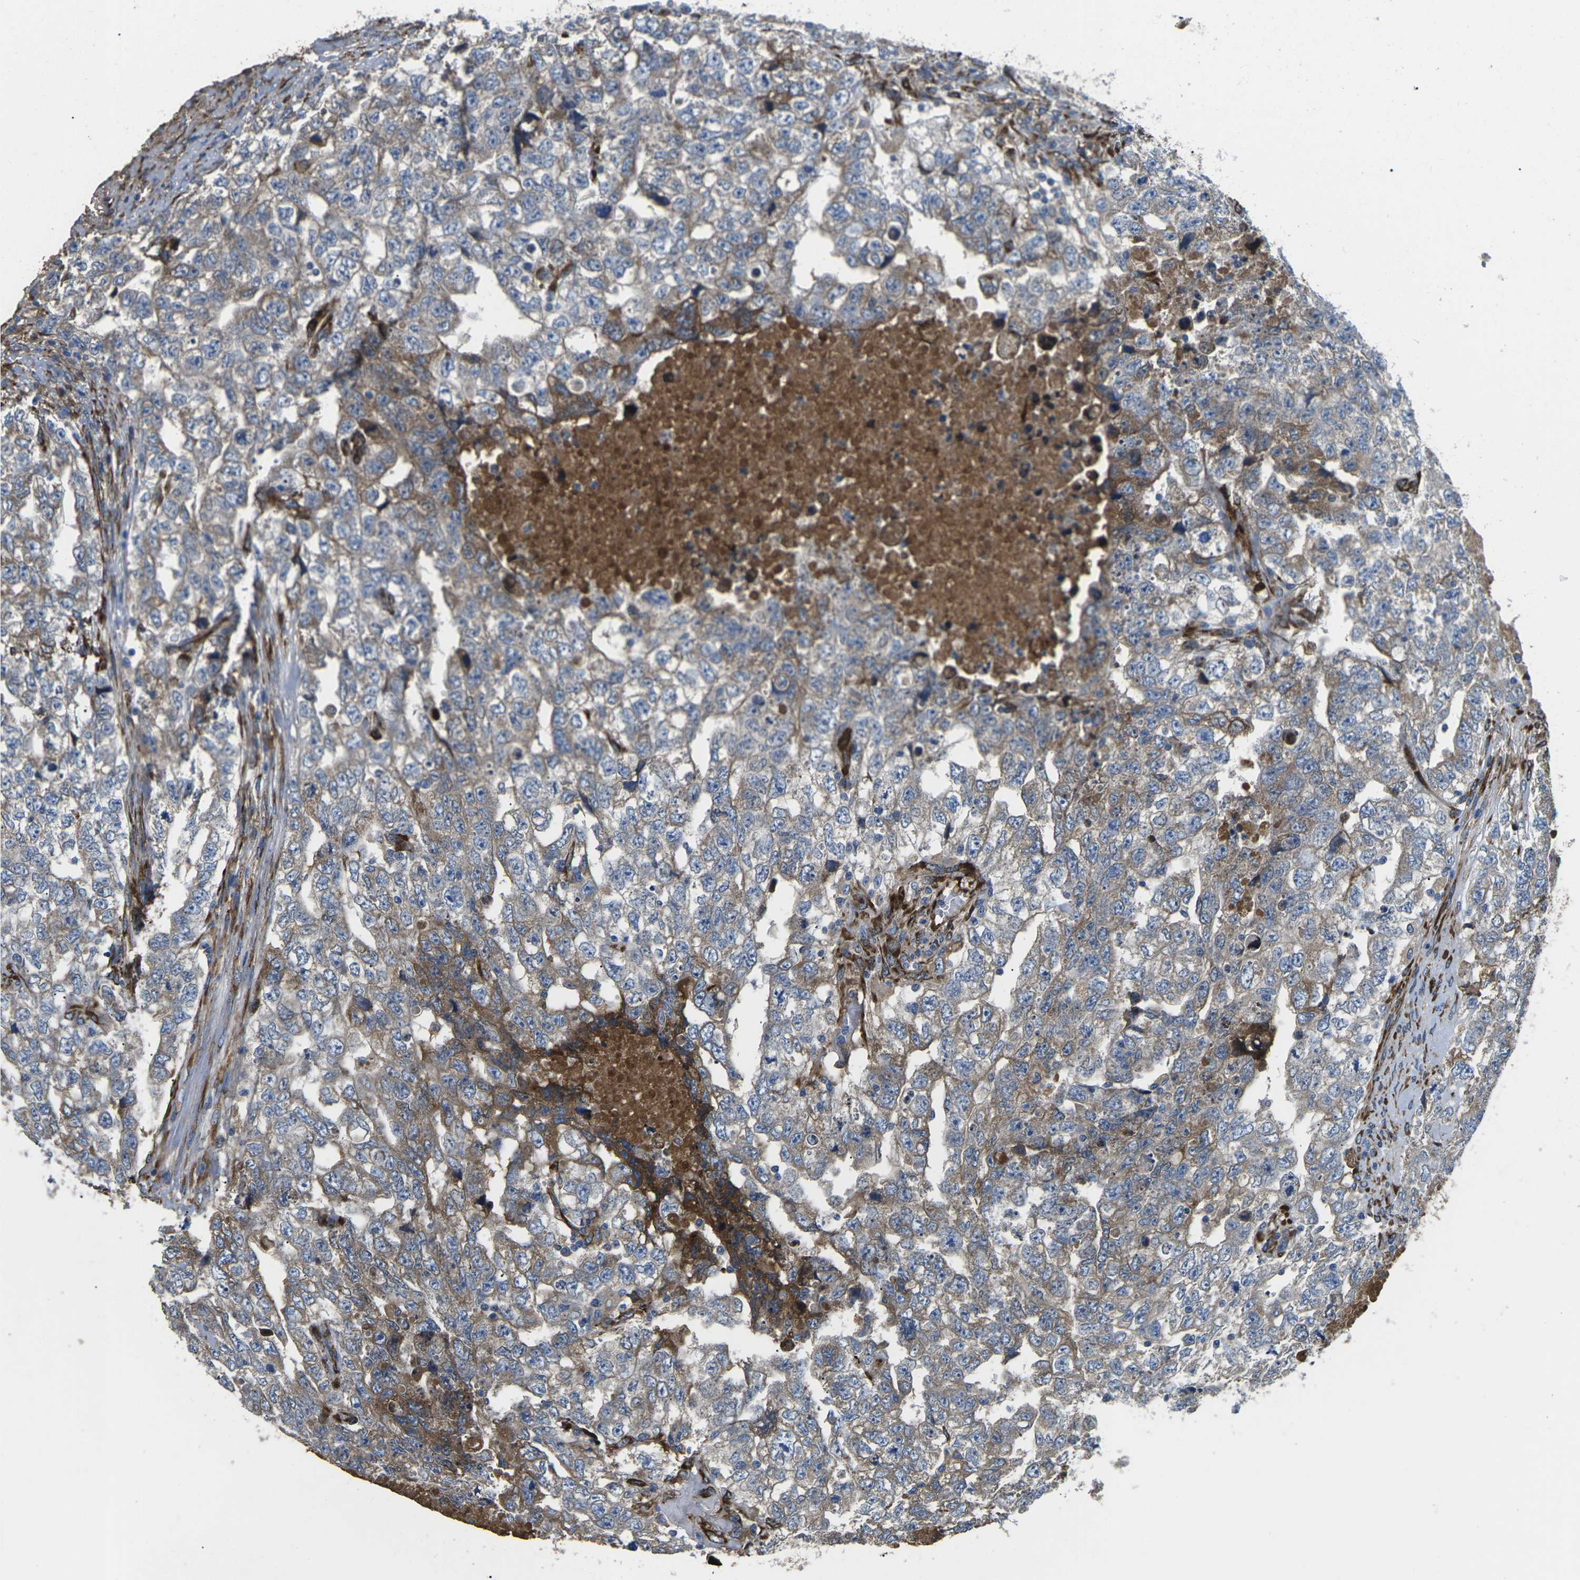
{"staining": {"intensity": "weak", "quantity": "<25%", "location": "cytoplasmic/membranous"}, "tissue": "testis cancer", "cell_type": "Tumor cells", "image_type": "cancer", "snomed": [{"axis": "morphology", "description": "Carcinoma, Embryonal, NOS"}, {"axis": "topography", "description": "Testis"}], "caption": "Testis cancer stained for a protein using immunohistochemistry (IHC) displays no positivity tumor cells.", "gene": "PDZD8", "patient": {"sex": "male", "age": 36}}